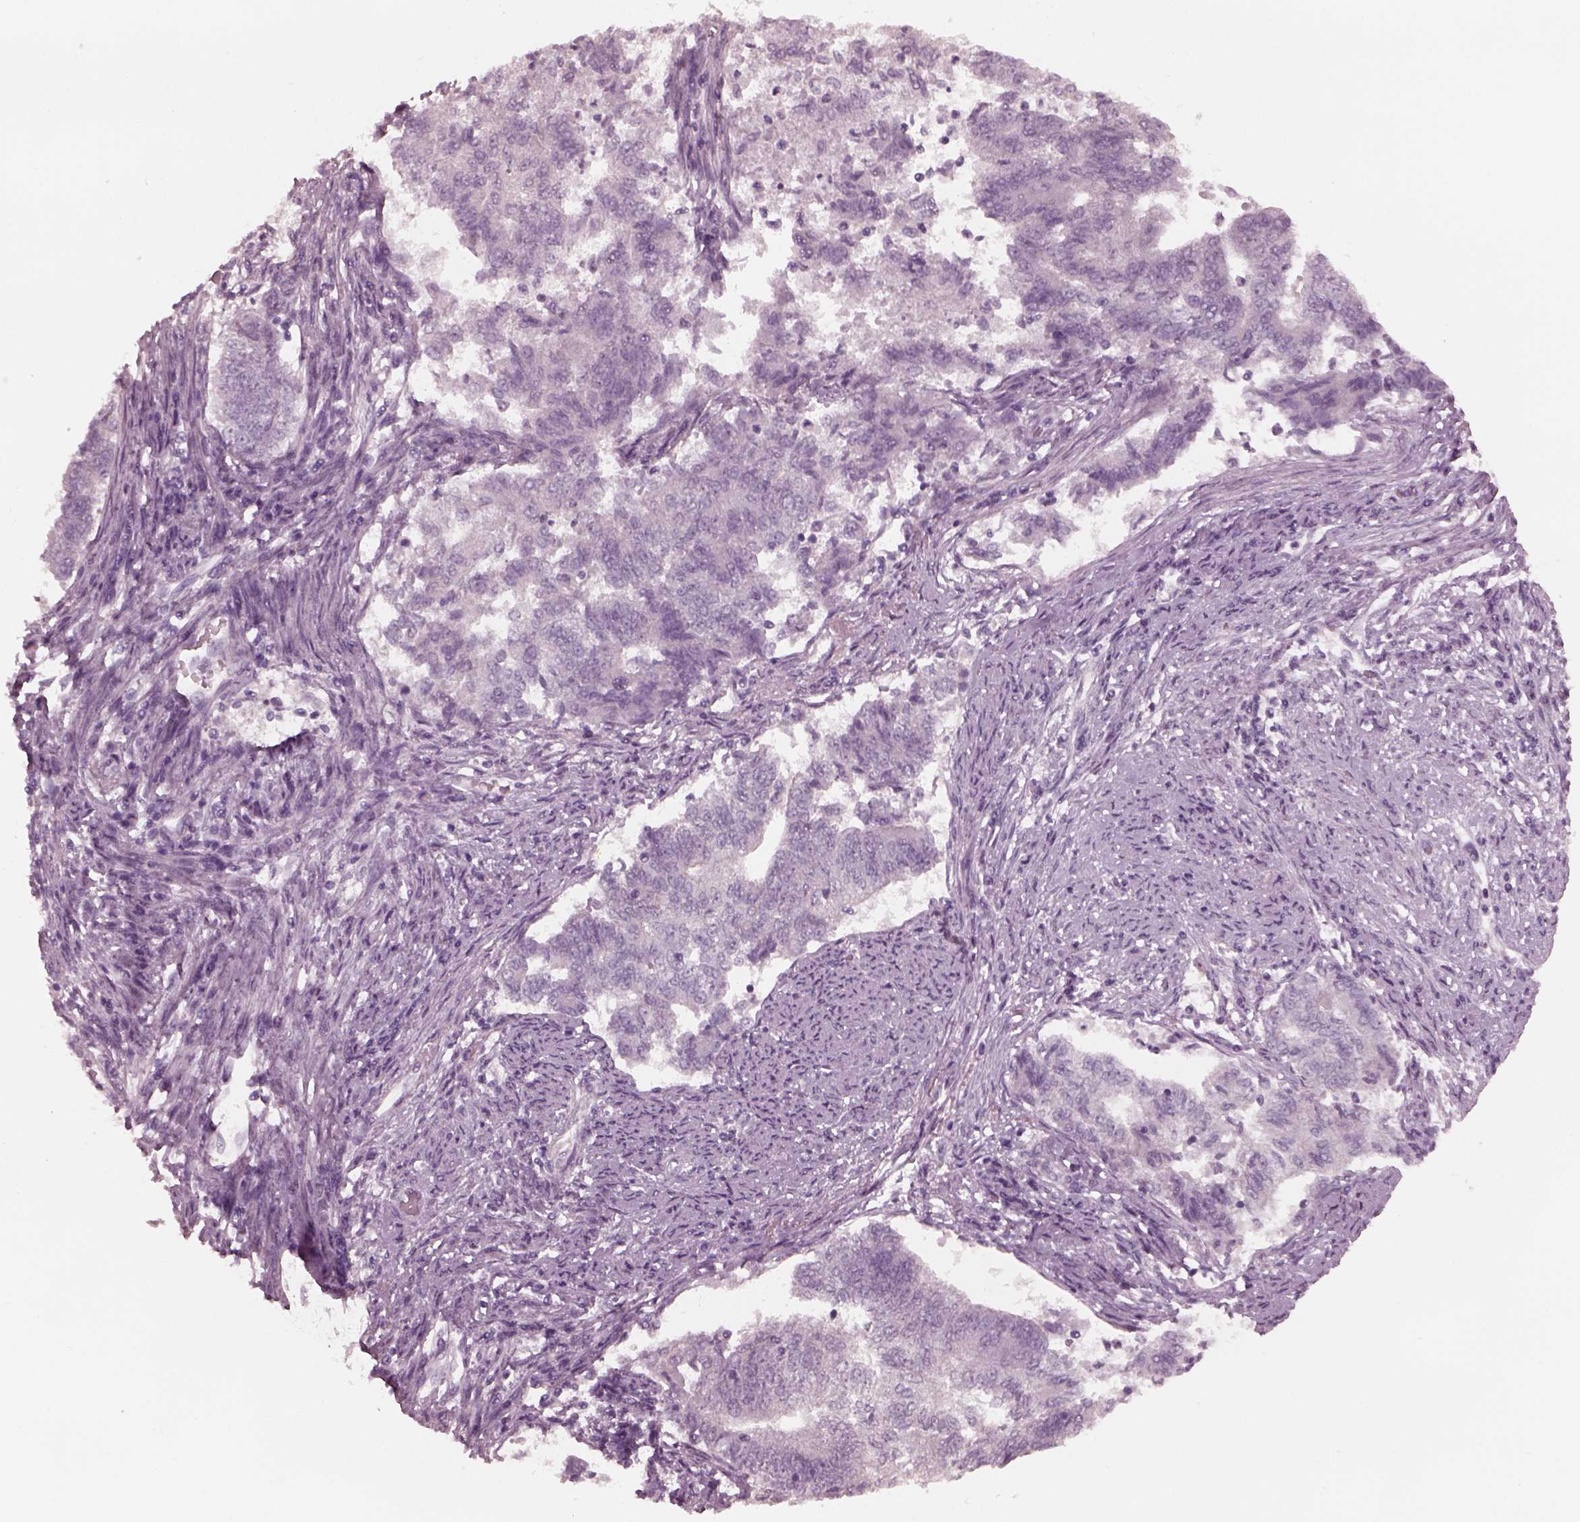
{"staining": {"intensity": "negative", "quantity": "none", "location": "none"}, "tissue": "endometrial cancer", "cell_type": "Tumor cells", "image_type": "cancer", "snomed": [{"axis": "morphology", "description": "Adenocarcinoma, NOS"}, {"axis": "topography", "description": "Endometrium"}], "caption": "IHC photomicrograph of neoplastic tissue: endometrial cancer stained with DAB (3,3'-diaminobenzidine) displays no significant protein expression in tumor cells.", "gene": "YY2", "patient": {"sex": "female", "age": 65}}